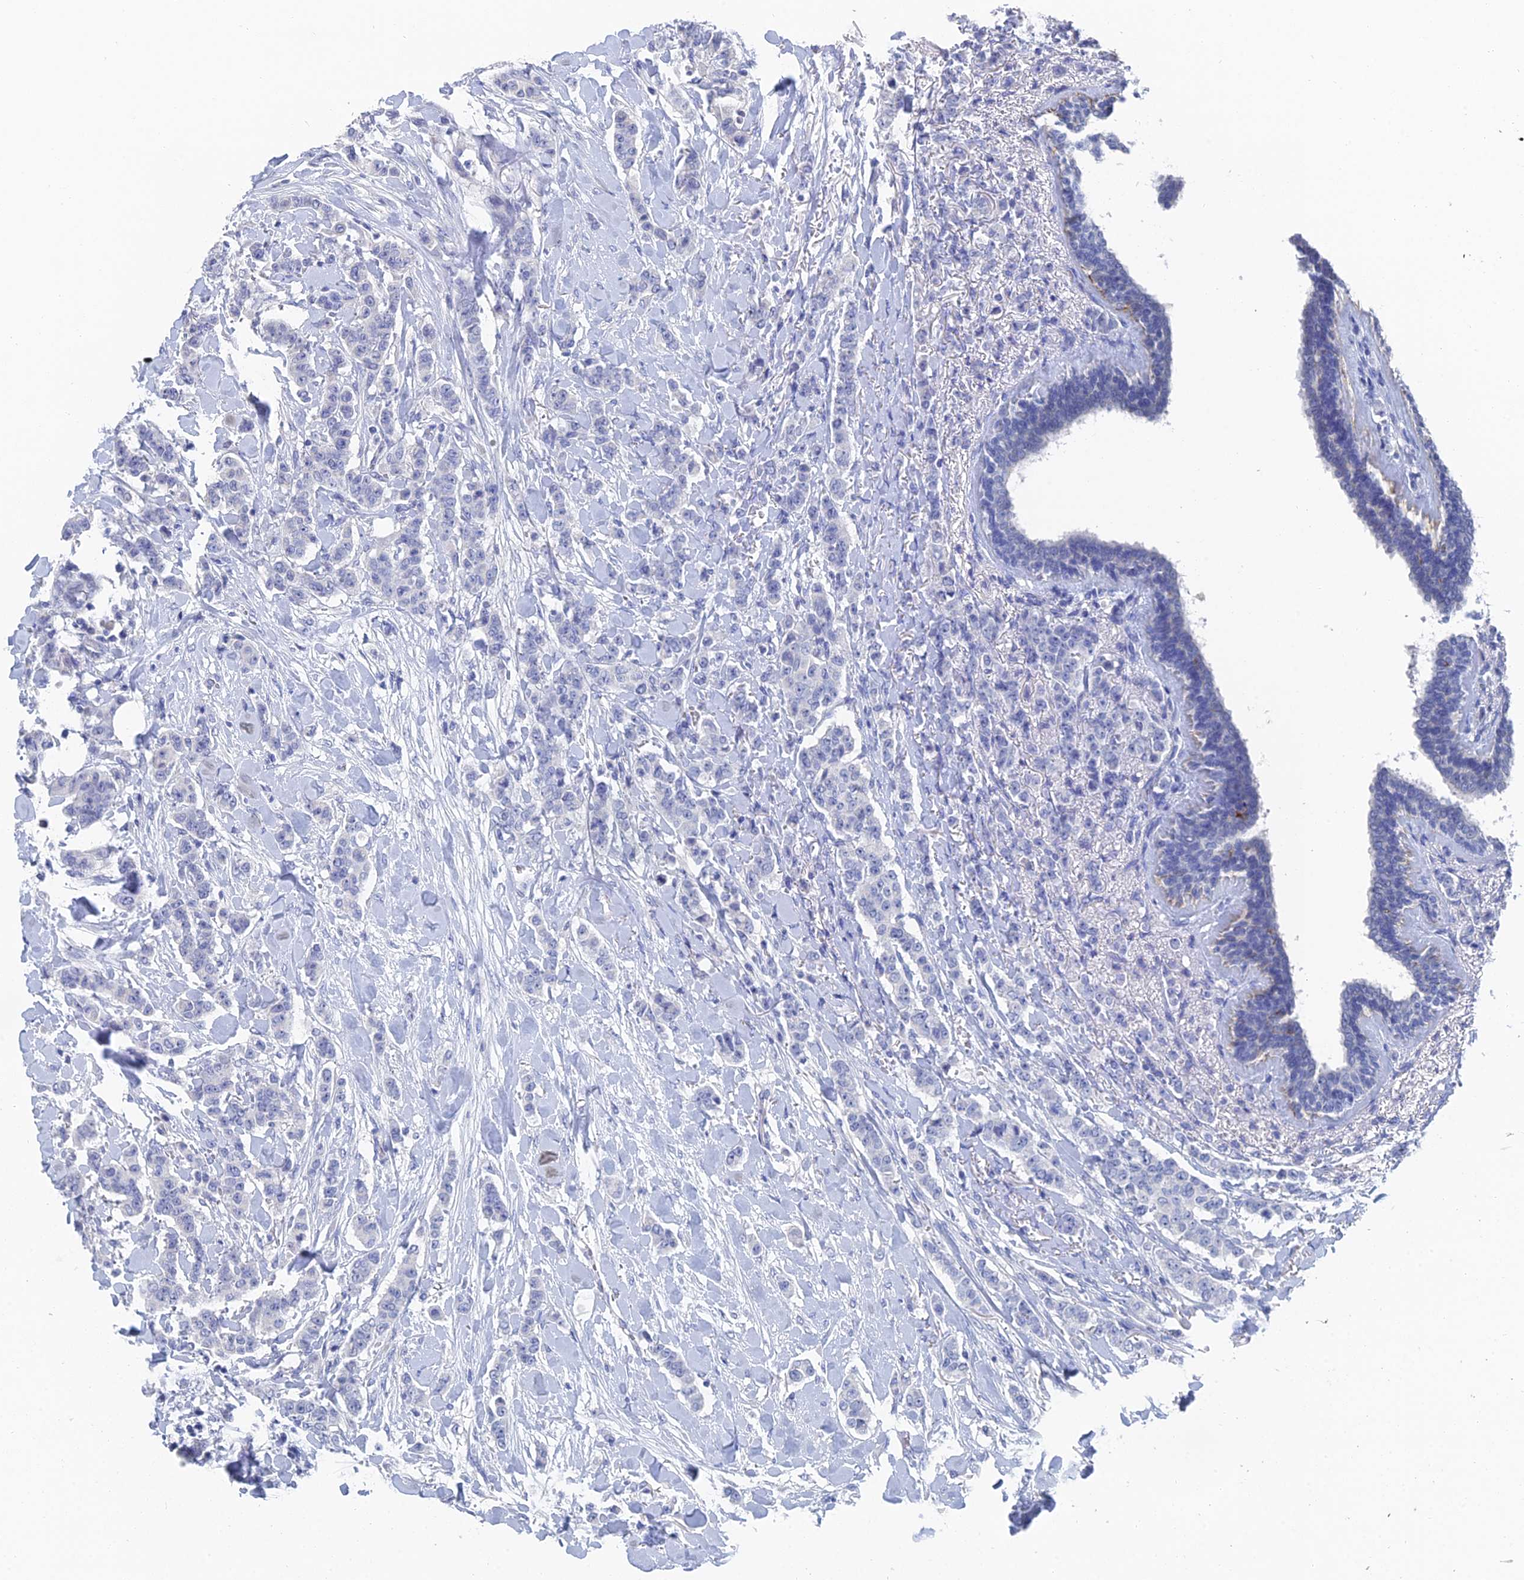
{"staining": {"intensity": "negative", "quantity": "none", "location": "none"}, "tissue": "breast cancer", "cell_type": "Tumor cells", "image_type": "cancer", "snomed": [{"axis": "morphology", "description": "Duct carcinoma"}, {"axis": "topography", "description": "Breast"}], "caption": "Immunohistochemistry (IHC) image of neoplastic tissue: intraductal carcinoma (breast) stained with DAB demonstrates no significant protein expression in tumor cells.", "gene": "GFAP", "patient": {"sex": "female", "age": 40}}